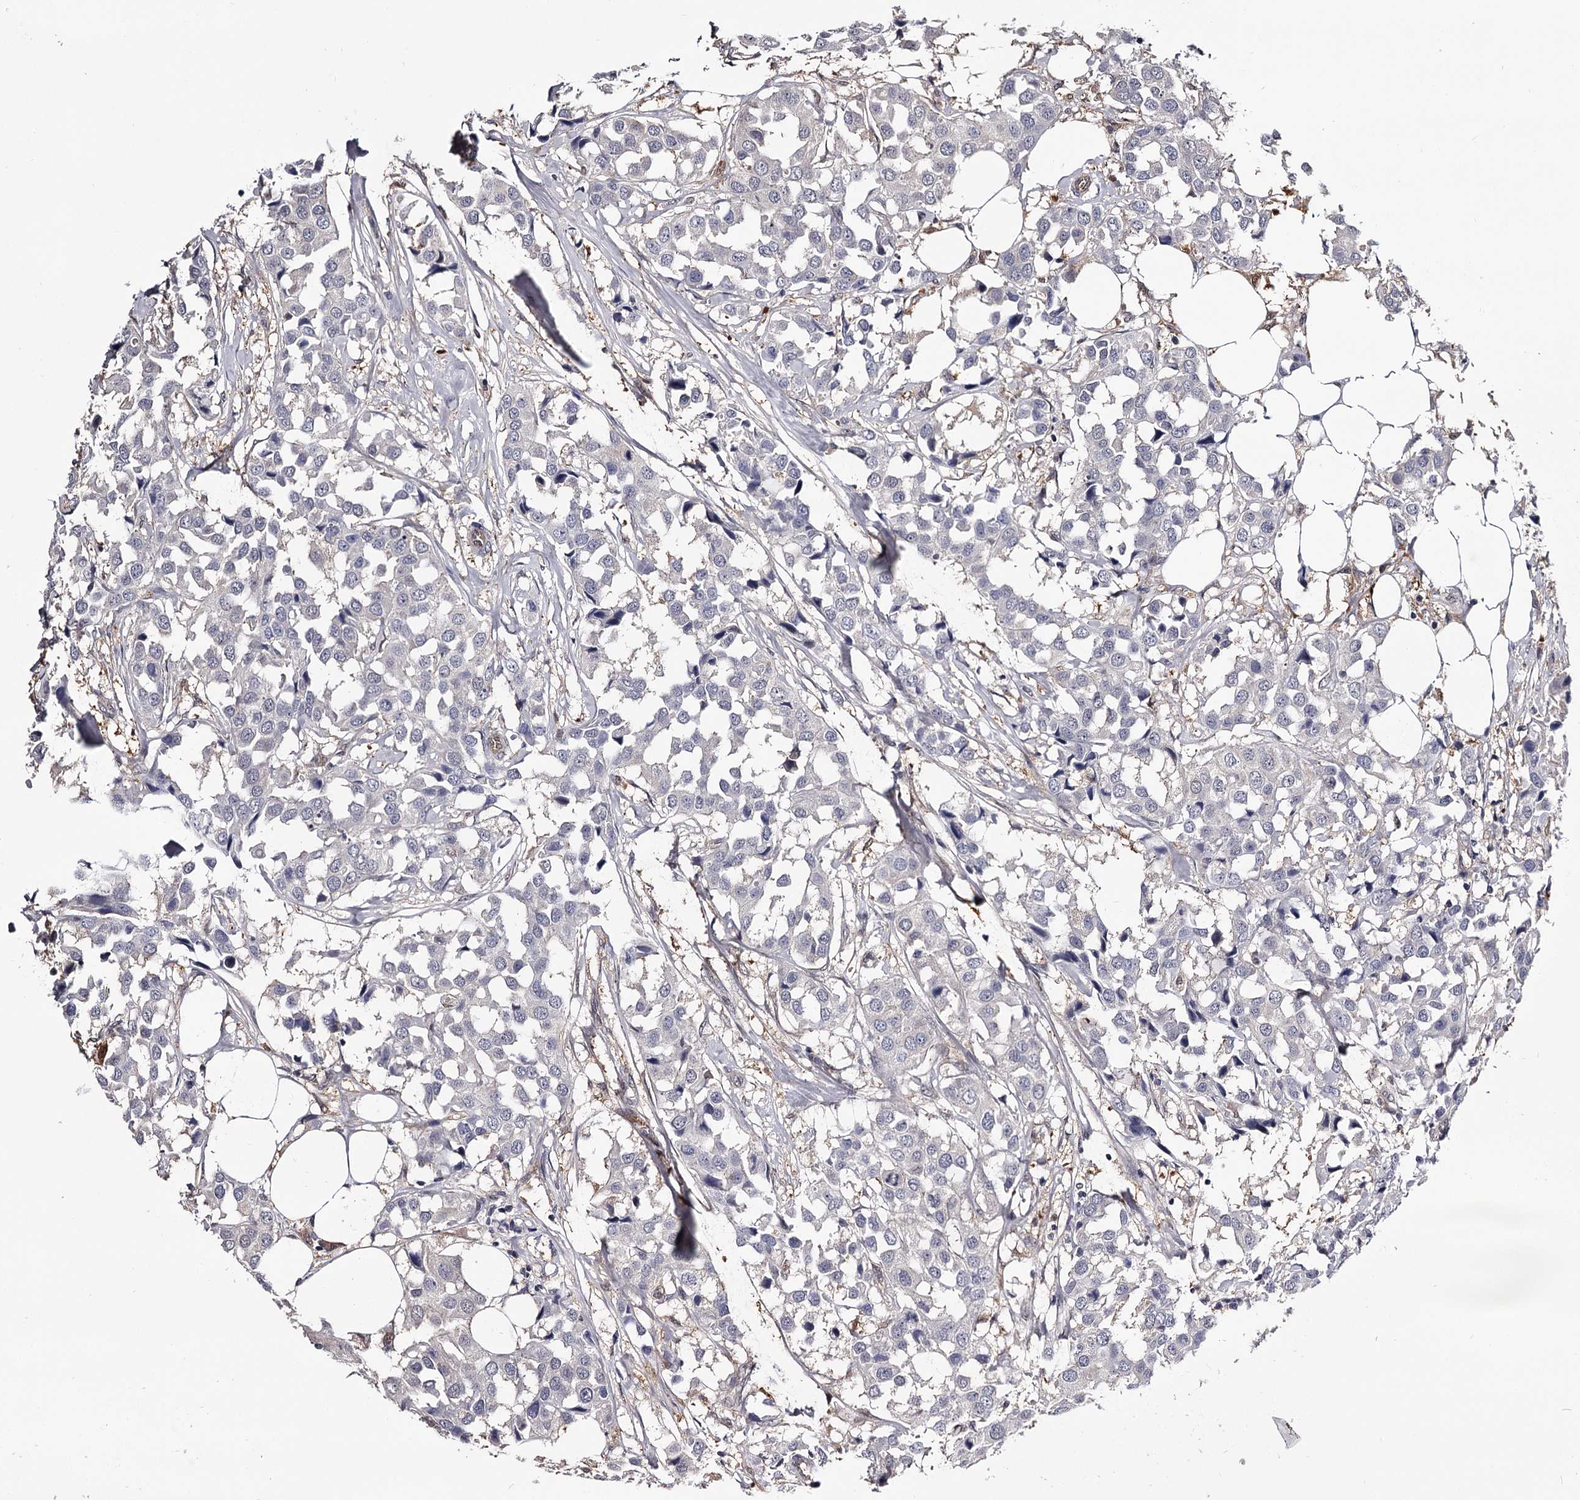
{"staining": {"intensity": "negative", "quantity": "none", "location": "none"}, "tissue": "breast cancer", "cell_type": "Tumor cells", "image_type": "cancer", "snomed": [{"axis": "morphology", "description": "Duct carcinoma"}, {"axis": "topography", "description": "Breast"}], "caption": "Immunohistochemistry micrograph of invasive ductal carcinoma (breast) stained for a protein (brown), which shows no expression in tumor cells.", "gene": "GSTO1", "patient": {"sex": "female", "age": 80}}